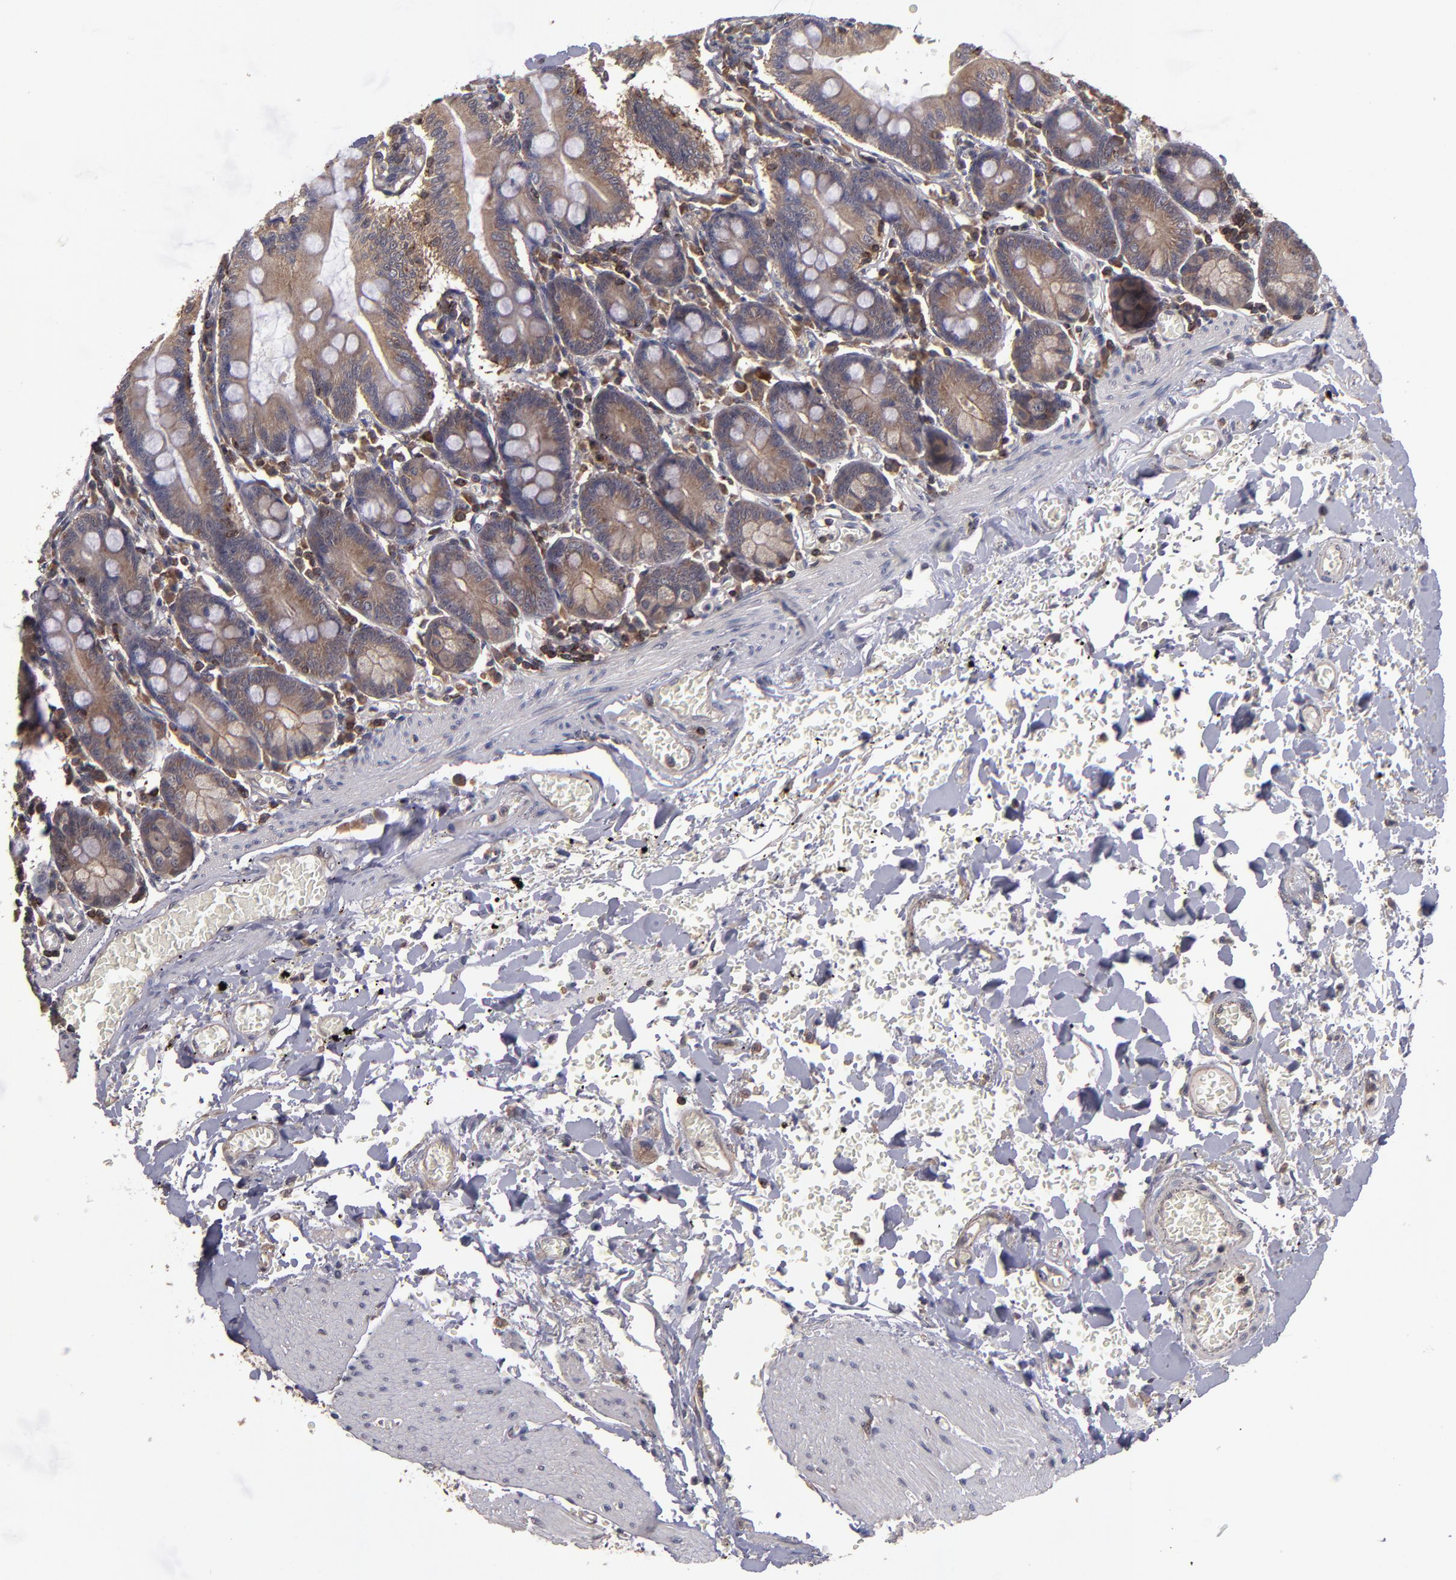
{"staining": {"intensity": "strong", "quantity": ">75%", "location": "cytoplasmic/membranous"}, "tissue": "small intestine", "cell_type": "Glandular cells", "image_type": "normal", "snomed": [{"axis": "morphology", "description": "Normal tissue, NOS"}, {"axis": "topography", "description": "Small intestine"}], "caption": "The histopathology image reveals staining of unremarkable small intestine, revealing strong cytoplasmic/membranous protein positivity (brown color) within glandular cells. The staining was performed using DAB (3,3'-diaminobenzidine), with brown indicating positive protein expression. Nuclei are stained blue with hematoxylin.", "gene": "NF2", "patient": {"sex": "male", "age": 71}}